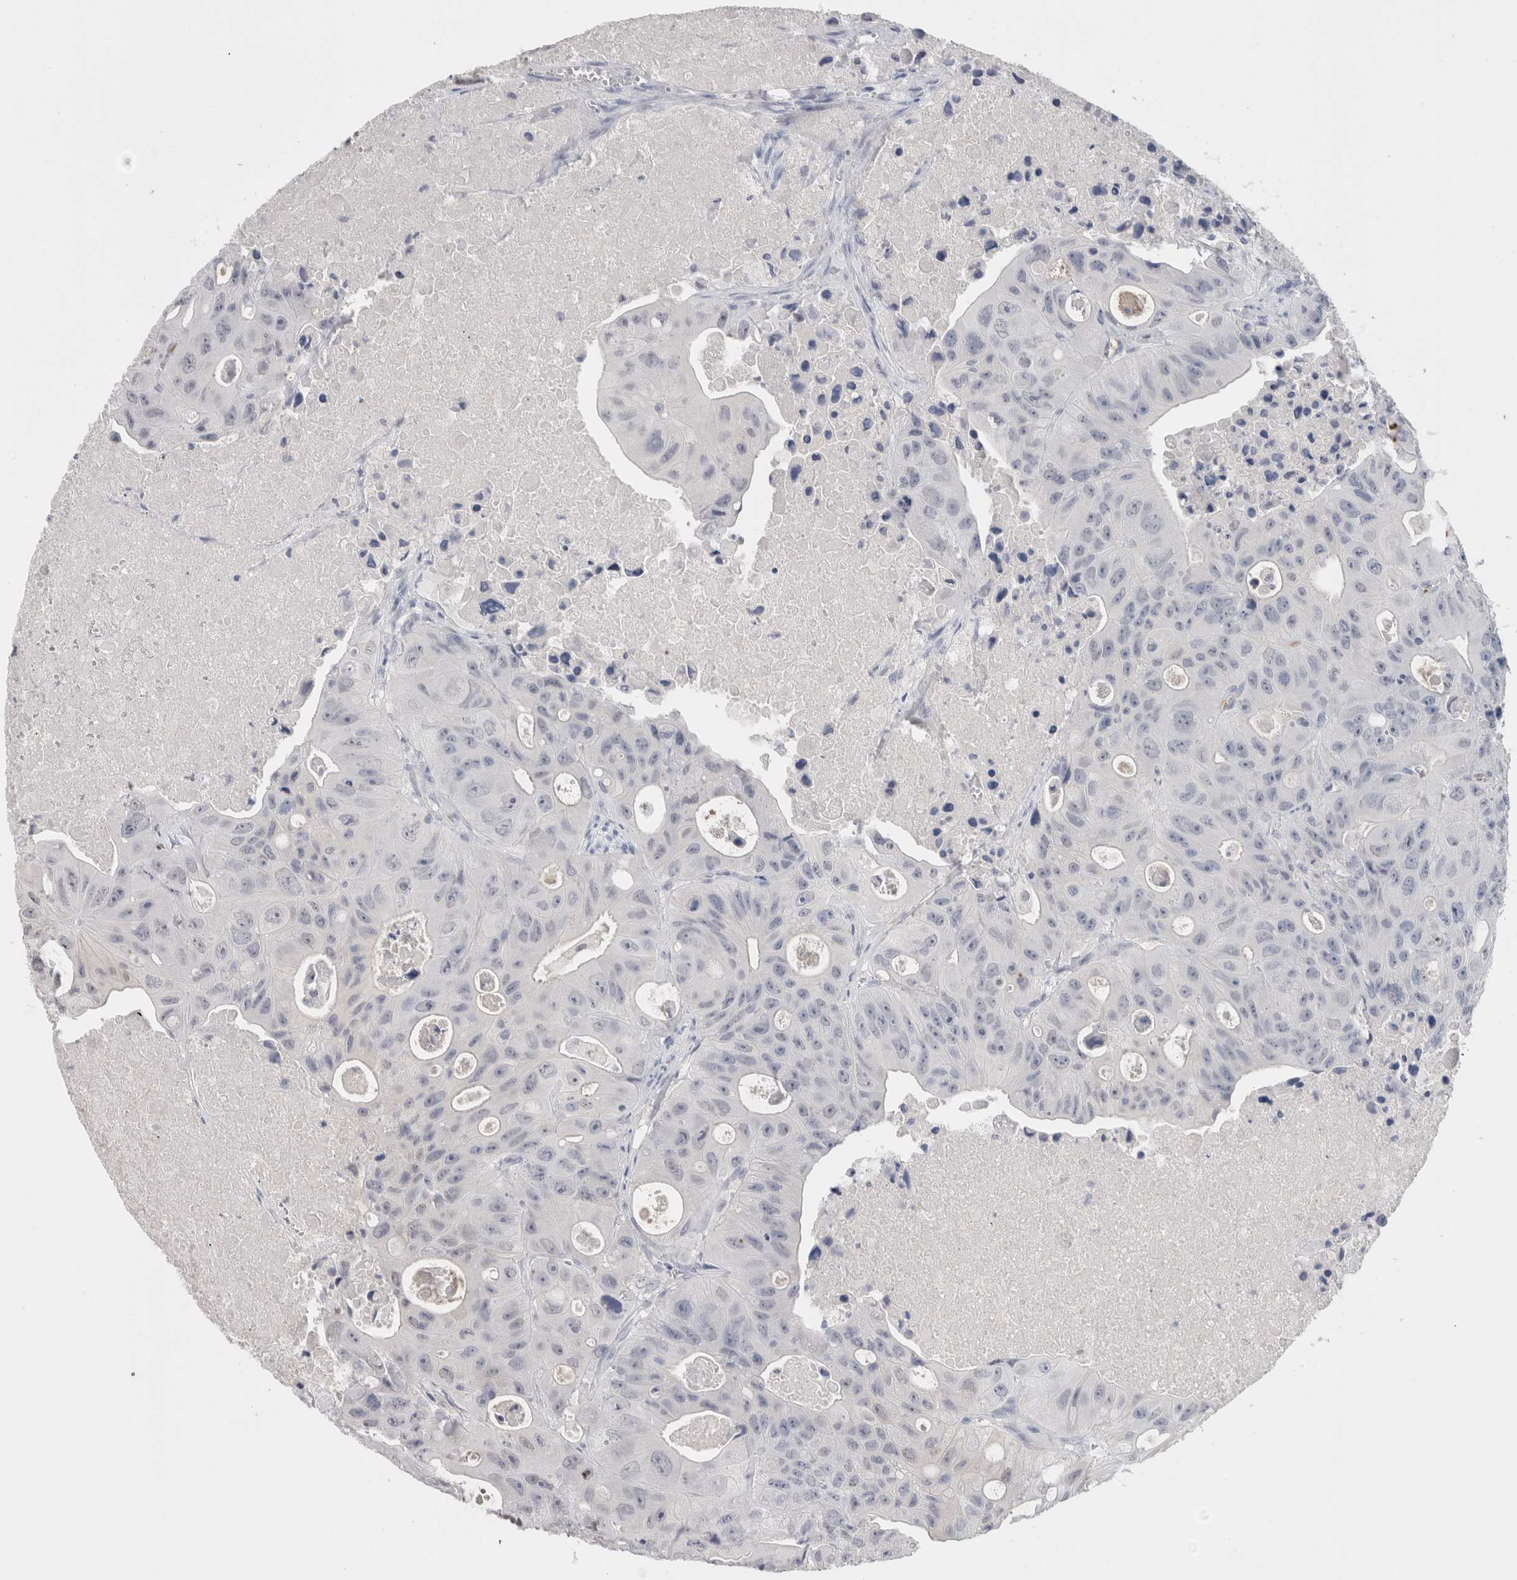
{"staining": {"intensity": "negative", "quantity": "none", "location": "none"}, "tissue": "colorectal cancer", "cell_type": "Tumor cells", "image_type": "cancer", "snomed": [{"axis": "morphology", "description": "Adenocarcinoma, NOS"}, {"axis": "topography", "description": "Colon"}], "caption": "The IHC photomicrograph has no significant positivity in tumor cells of adenocarcinoma (colorectal) tissue.", "gene": "FABP4", "patient": {"sex": "female", "age": 46}}